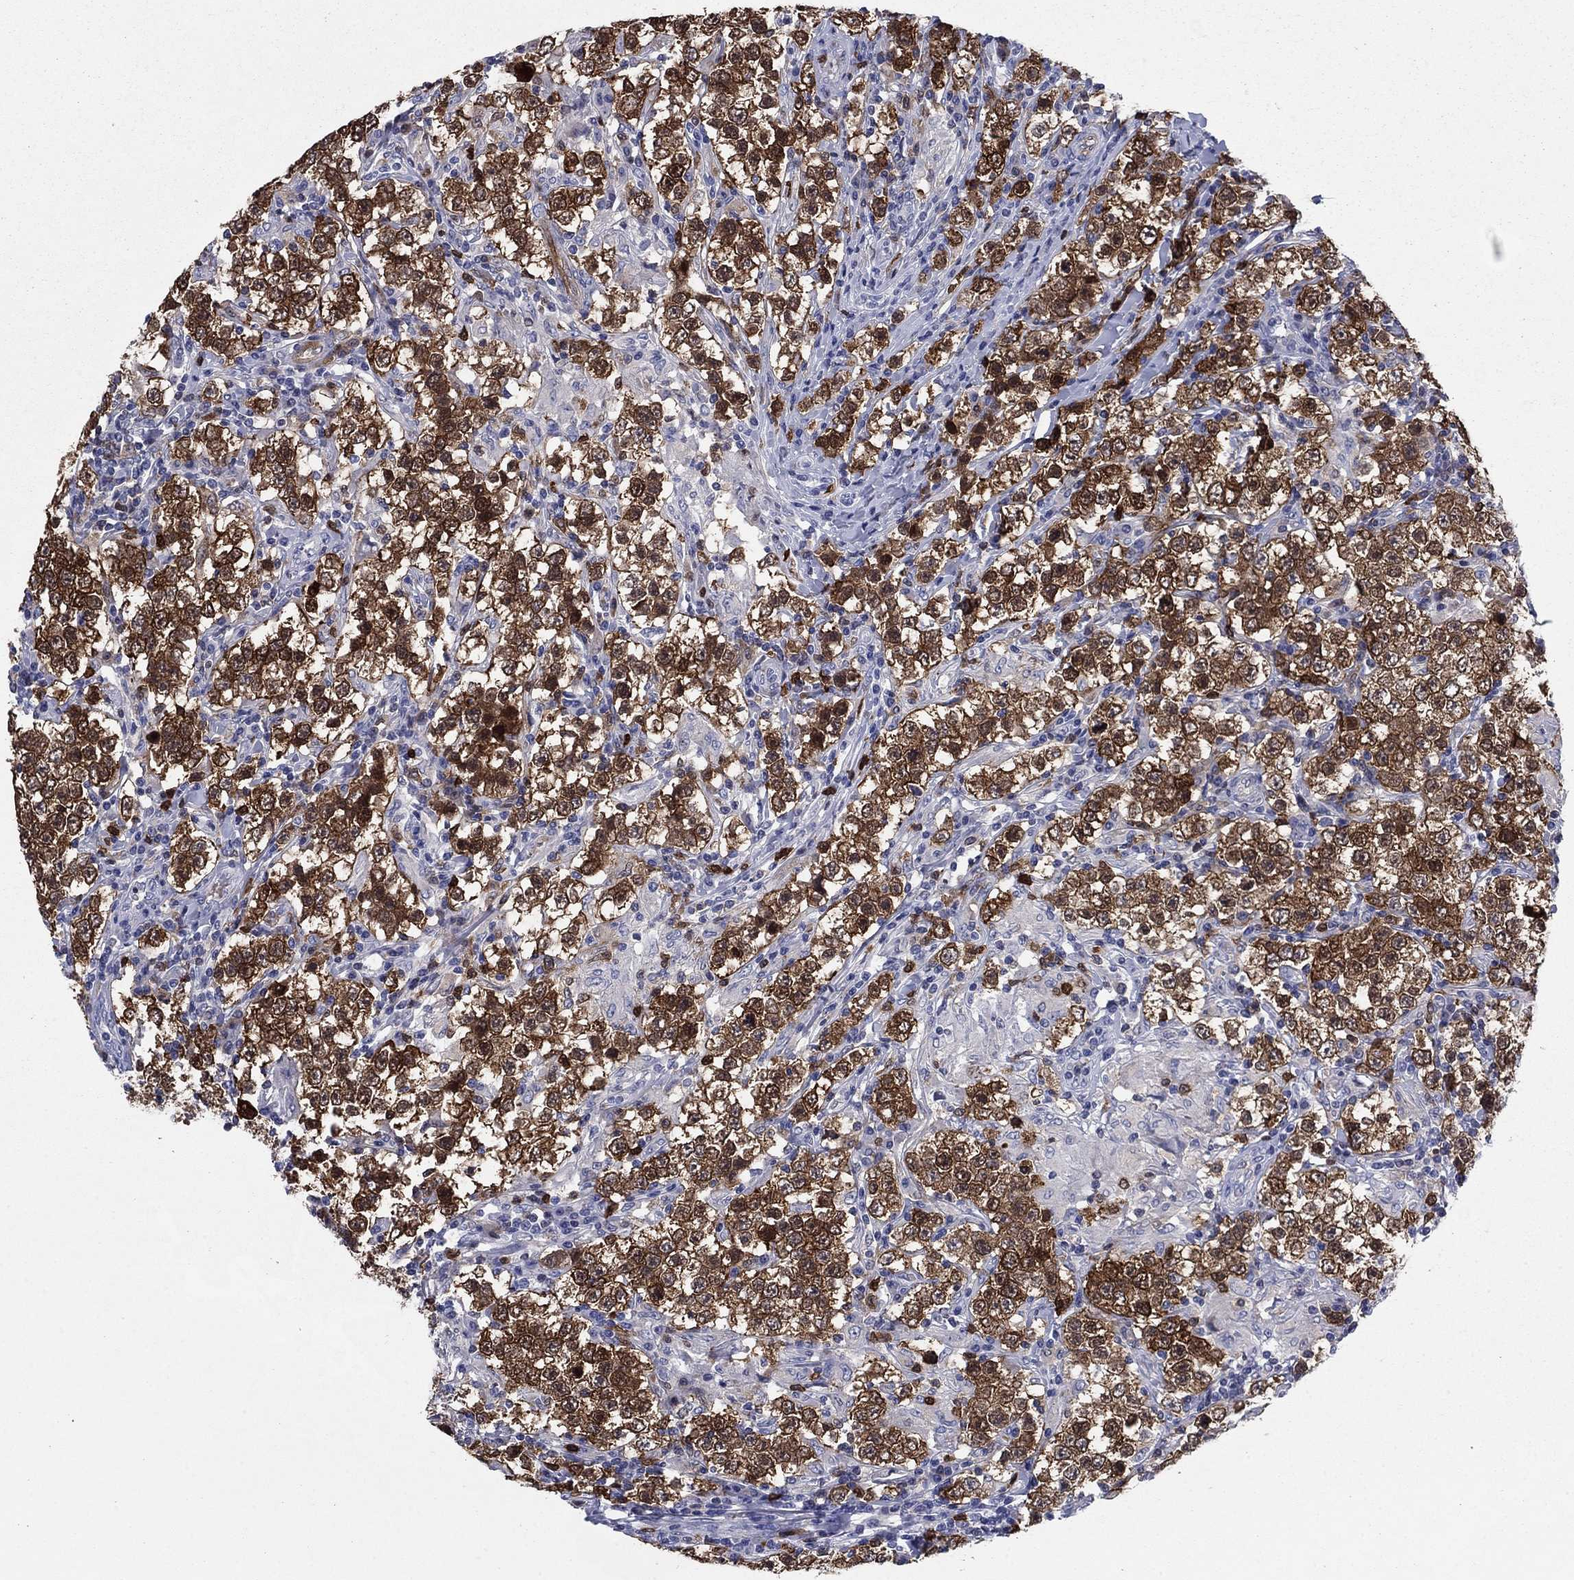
{"staining": {"intensity": "strong", "quantity": ">75%", "location": "cytoplasmic/membranous"}, "tissue": "testis cancer", "cell_type": "Tumor cells", "image_type": "cancer", "snomed": [{"axis": "morphology", "description": "Seminoma, NOS"}, {"axis": "morphology", "description": "Carcinoma, Embryonal, NOS"}, {"axis": "topography", "description": "Testis"}], "caption": "Testis cancer was stained to show a protein in brown. There is high levels of strong cytoplasmic/membranous expression in about >75% of tumor cells. Immunohistochemistry stains the protein of interest in brown and the nuclei are stained blue.", "gene": "STMN1", "patient": {"sex": "male", "age": 41}}